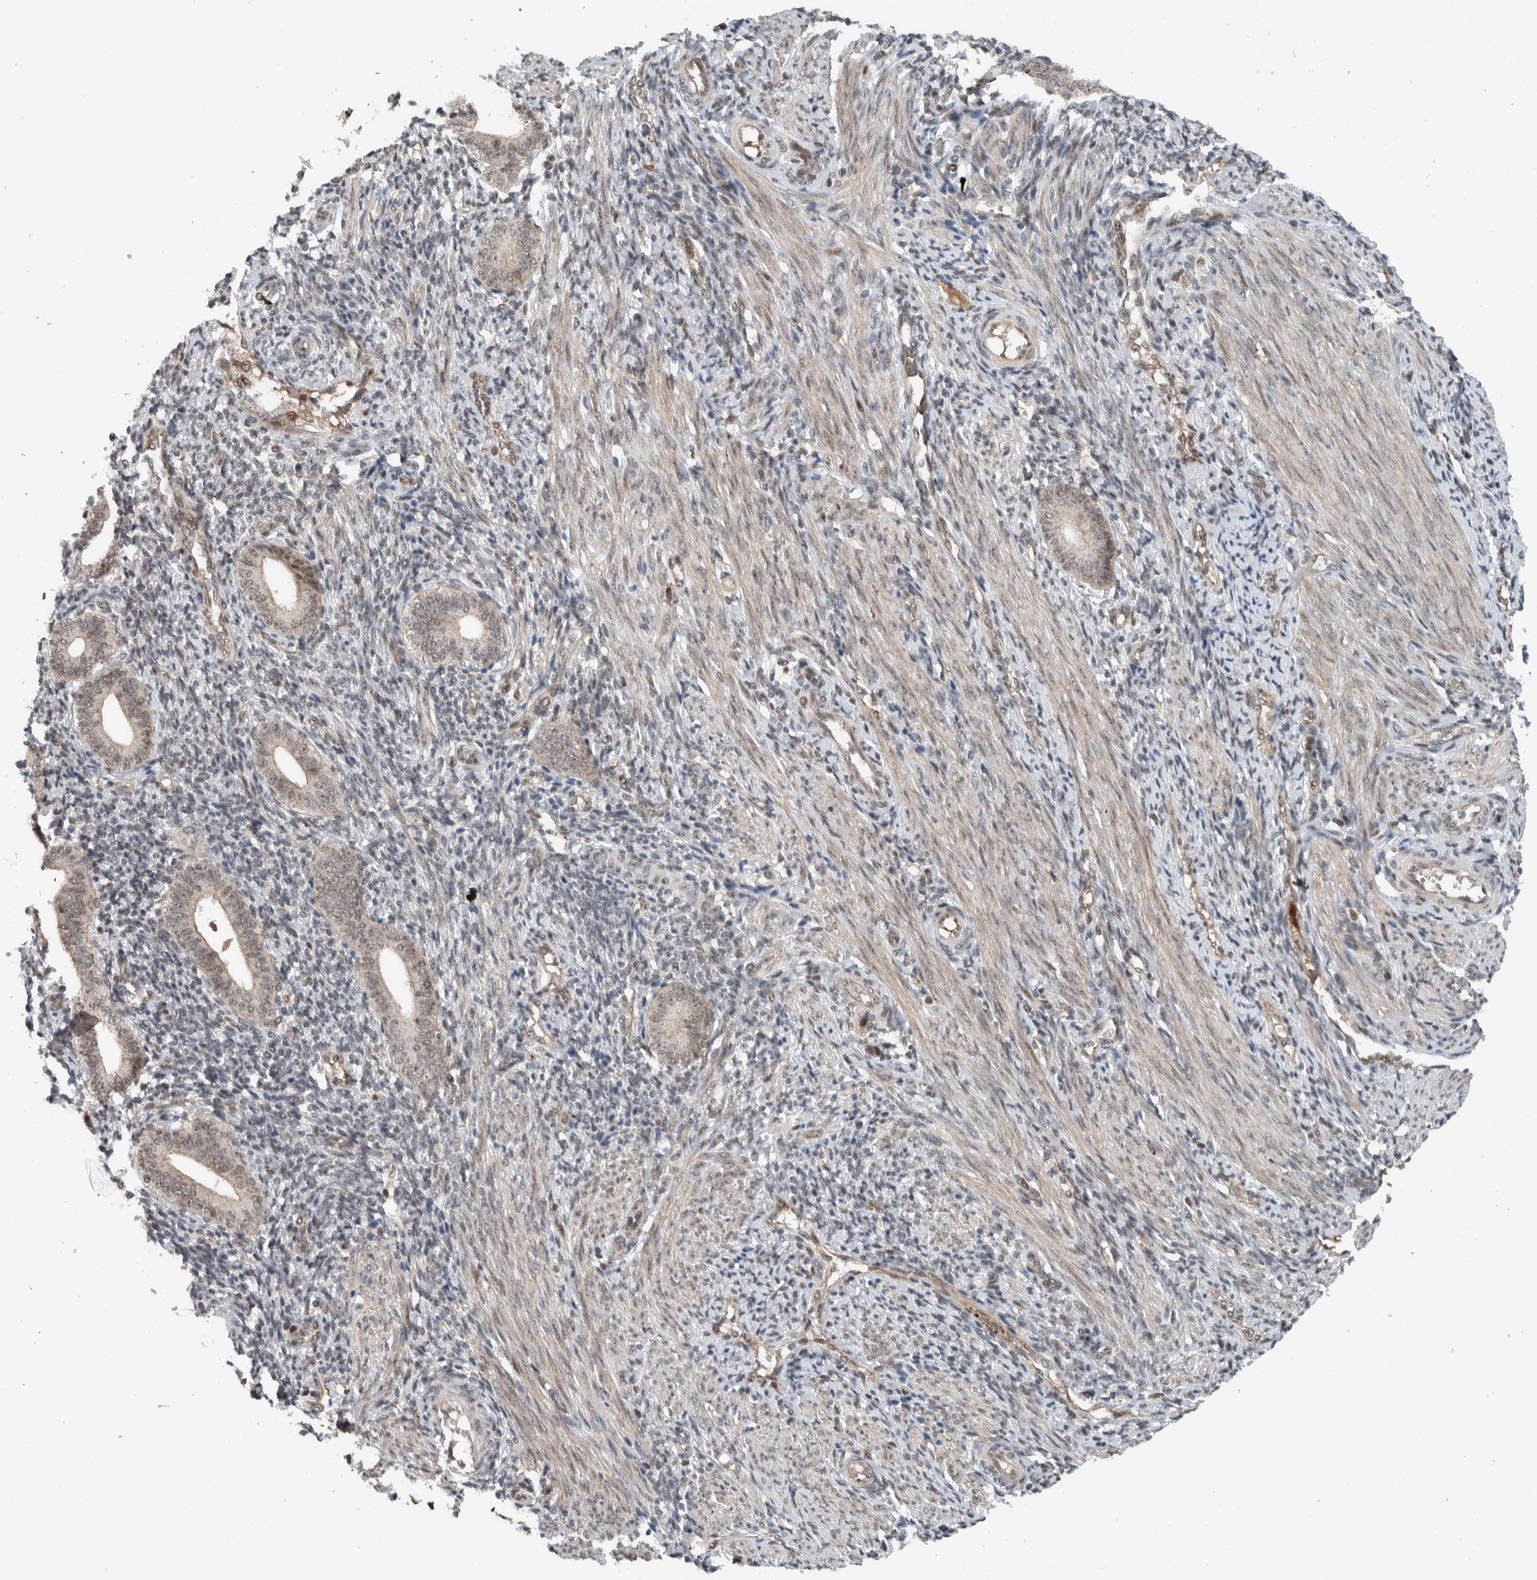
{"staining": {"intensity": "negative", "quantity": "none", "location": "none"}, "tissue": "endometrium", "cell_type": "Cells in endometrial stroma", "image_type": "normal", "snomed": [{"axis": "morphology", "description": "Normal tissue, NOS"}, {"axis": "topography", "description": "Uterus"}, {"axis": "topography", "description": "Endometrium"}], "caption": "Immunohistochemical staining of benign endometrium exhibits no significant positivity in cells in endometrial stroma.", "gene": "ZFP91", "patient": {"sex": "female", "age": 33}}